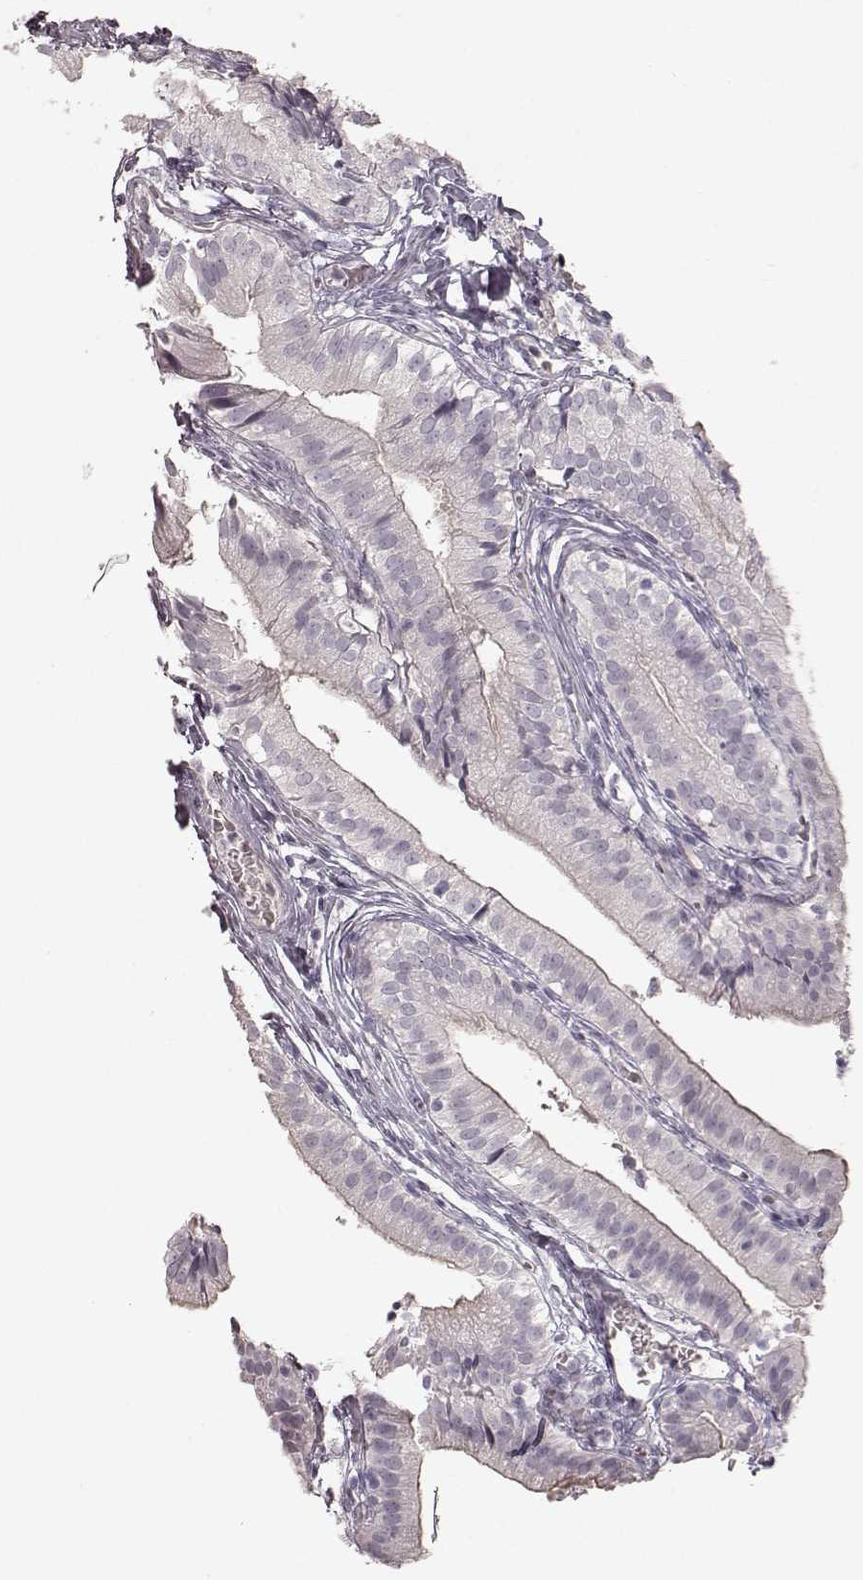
{"staining": {"intensity": "negative", "quantity": "none", "location": "none"}, "tissue": "gallbladder", "cell_type": "Glandular cells", "image_type": "normal", "snomed": [{"axis": "morphology", "description": "Normal tissue, NOS"}, {"axis": "topography", "description": "Gallbladder"}], "caption": "This is a histopathology image of immunohistochemistry staining of unremarkable gallbladder, which shows no expression in glandular cells.", "gene": "PRLHR", "patient": {"sex": "female", "age": 47}}